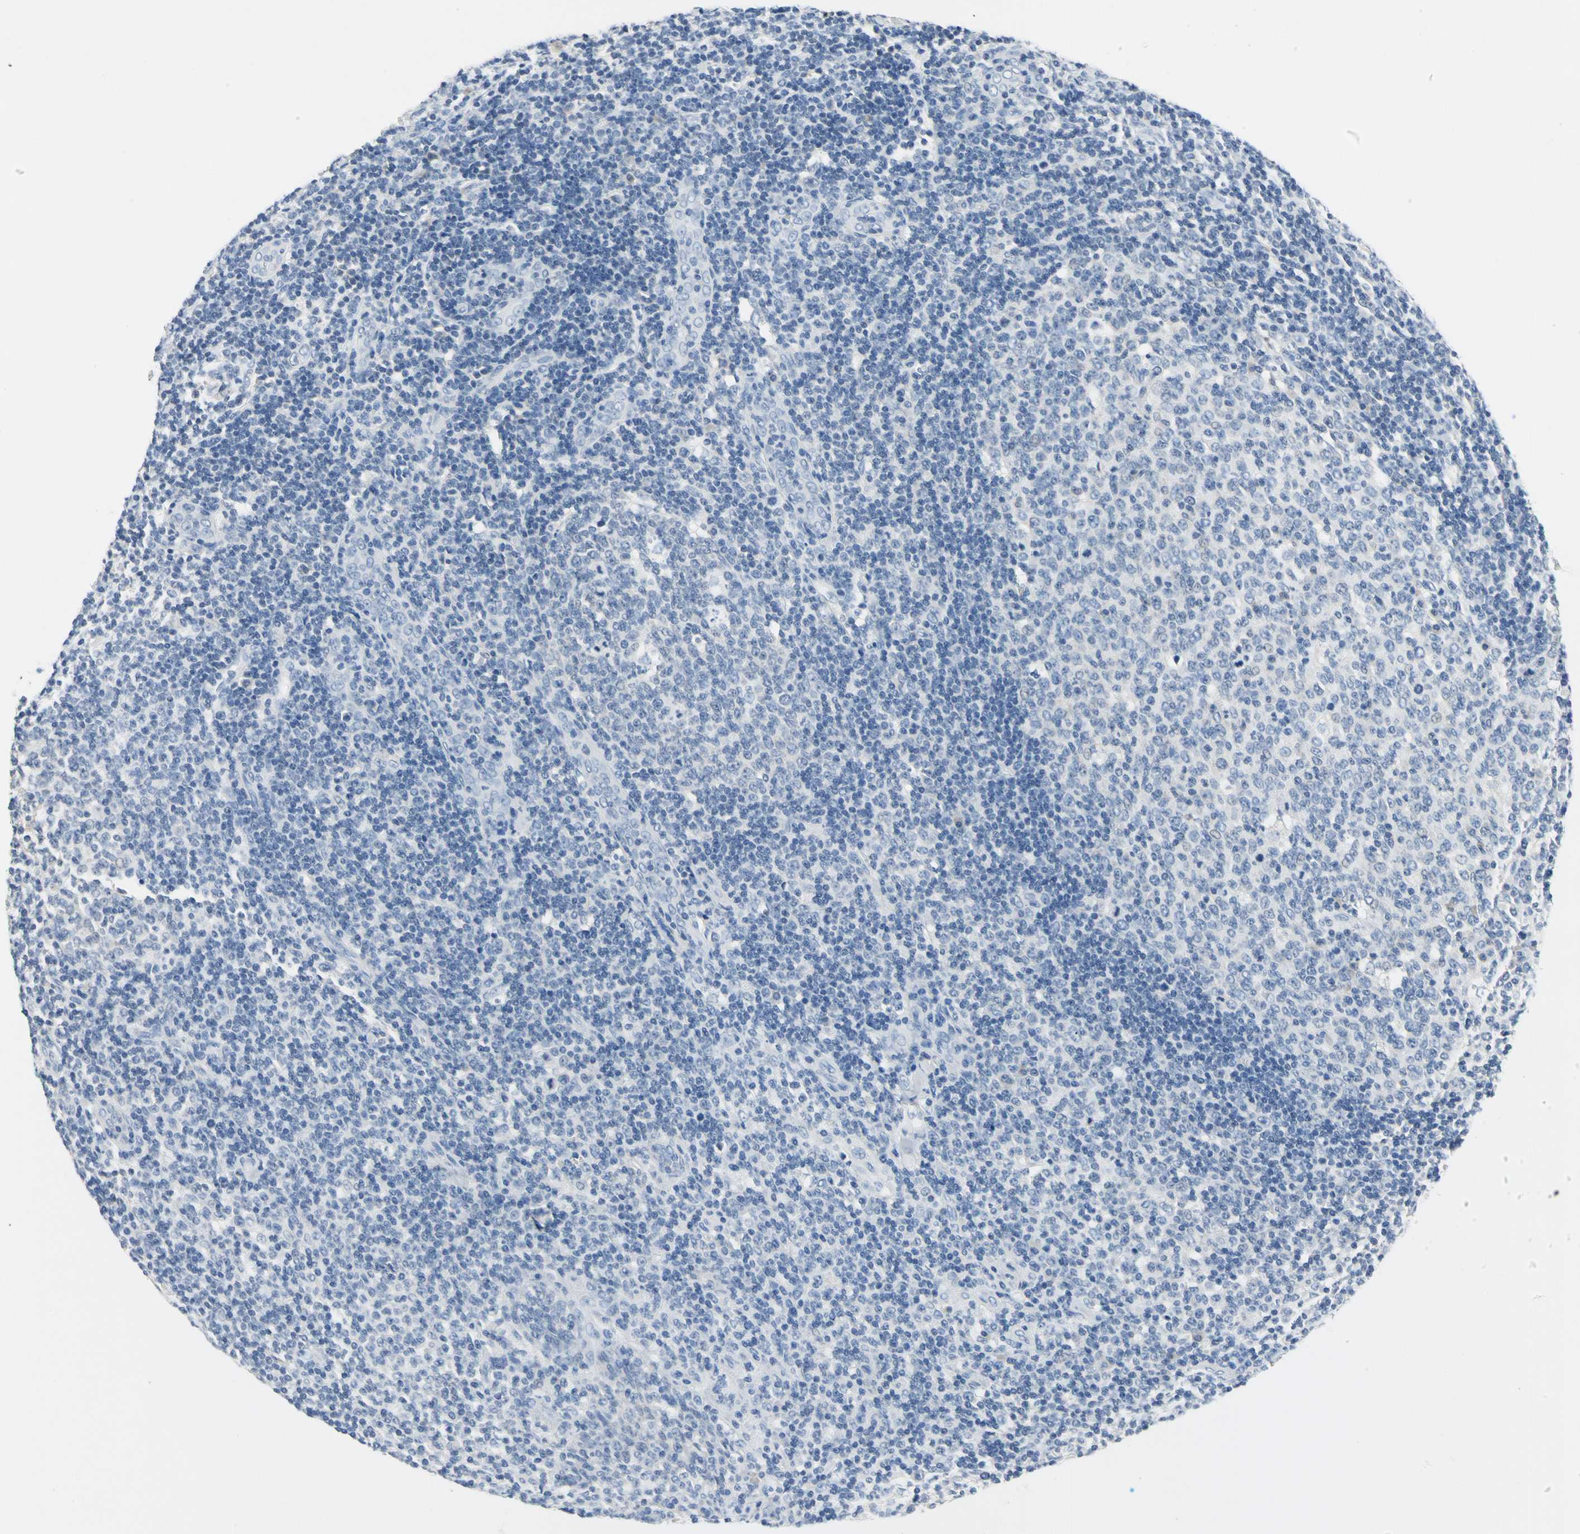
{"staining": {"intensity": "negative", "quantity": "none", "location": "none"}, "tissue": "tonsil", "cell_type": "Germinal center cells", "image_type": "normal", "snomed": [{"axis": "morphology", "description": "Normal tissue, NOS"}, {"axis": "topography", "description": "Tonsil"}], "caption": "The immunohistochemistry histopathology image has no significant expression in germinal center cells of tonsil. Brightfield microscopy of IHC stained with DAB (brown) and hematoxylin (blue), captured at high magnification.", "gene": "MARK1", "patient": {"sex": "female", "age": 3}}